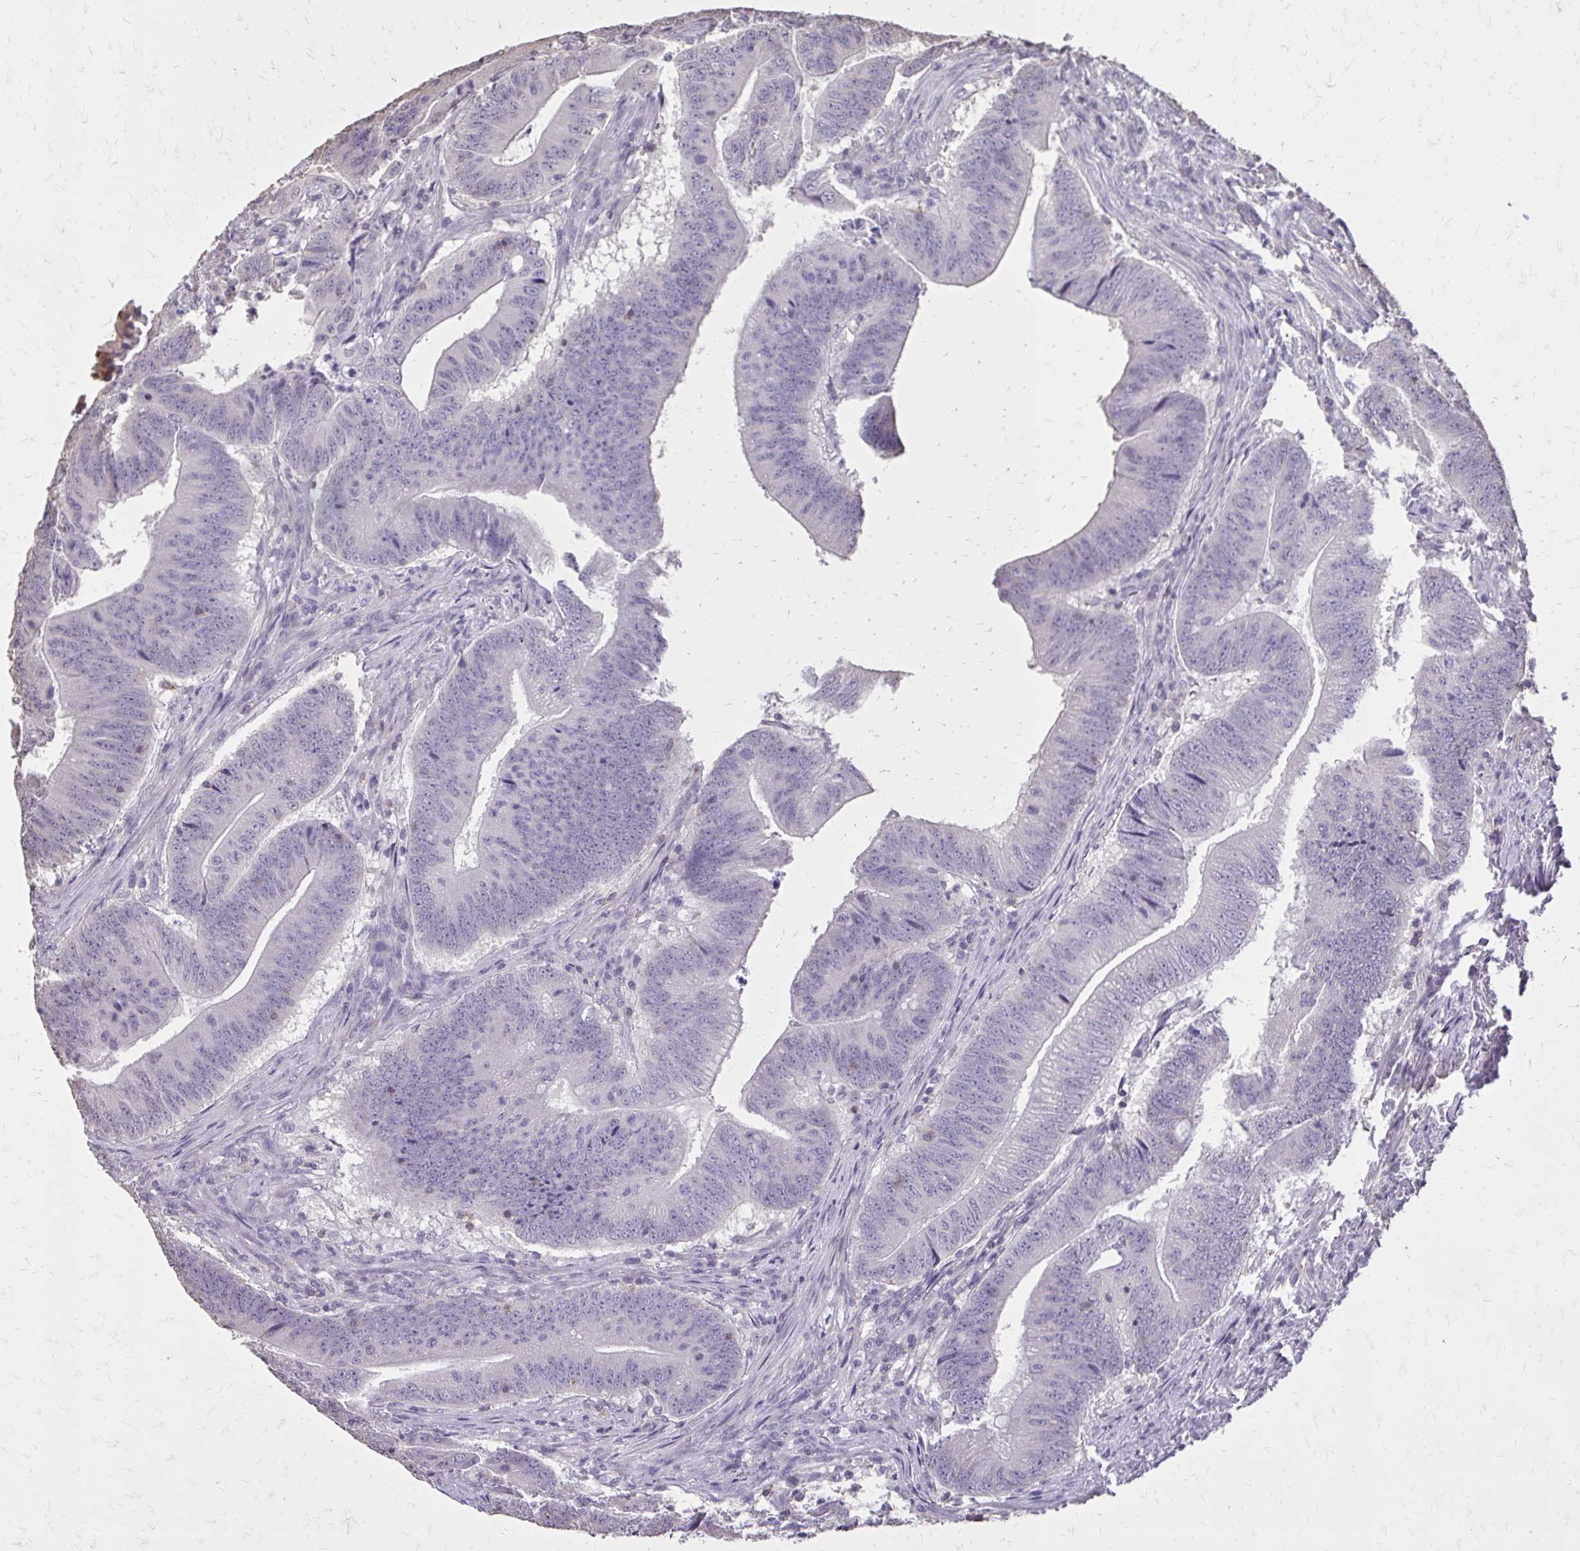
{"staining": {"intensity": "negative", "quantity": "none", "location": "none"}, "tissue": "colorectal cancer", "cell_type": "Tumor cells", "image_type": "cancer", "snomed": [{"axis": "morphology", "description": "Adenocarcinoma, NOS"}, {"axis": "topography", "description": "Colon"}], "caption": "This is an immunohistochemistry micrograph of adenocarcinoma (colorectal). There is no expression in tumor cells.", "gene": "AKAP5", "patient": {"sex": "female", "age": 87}}